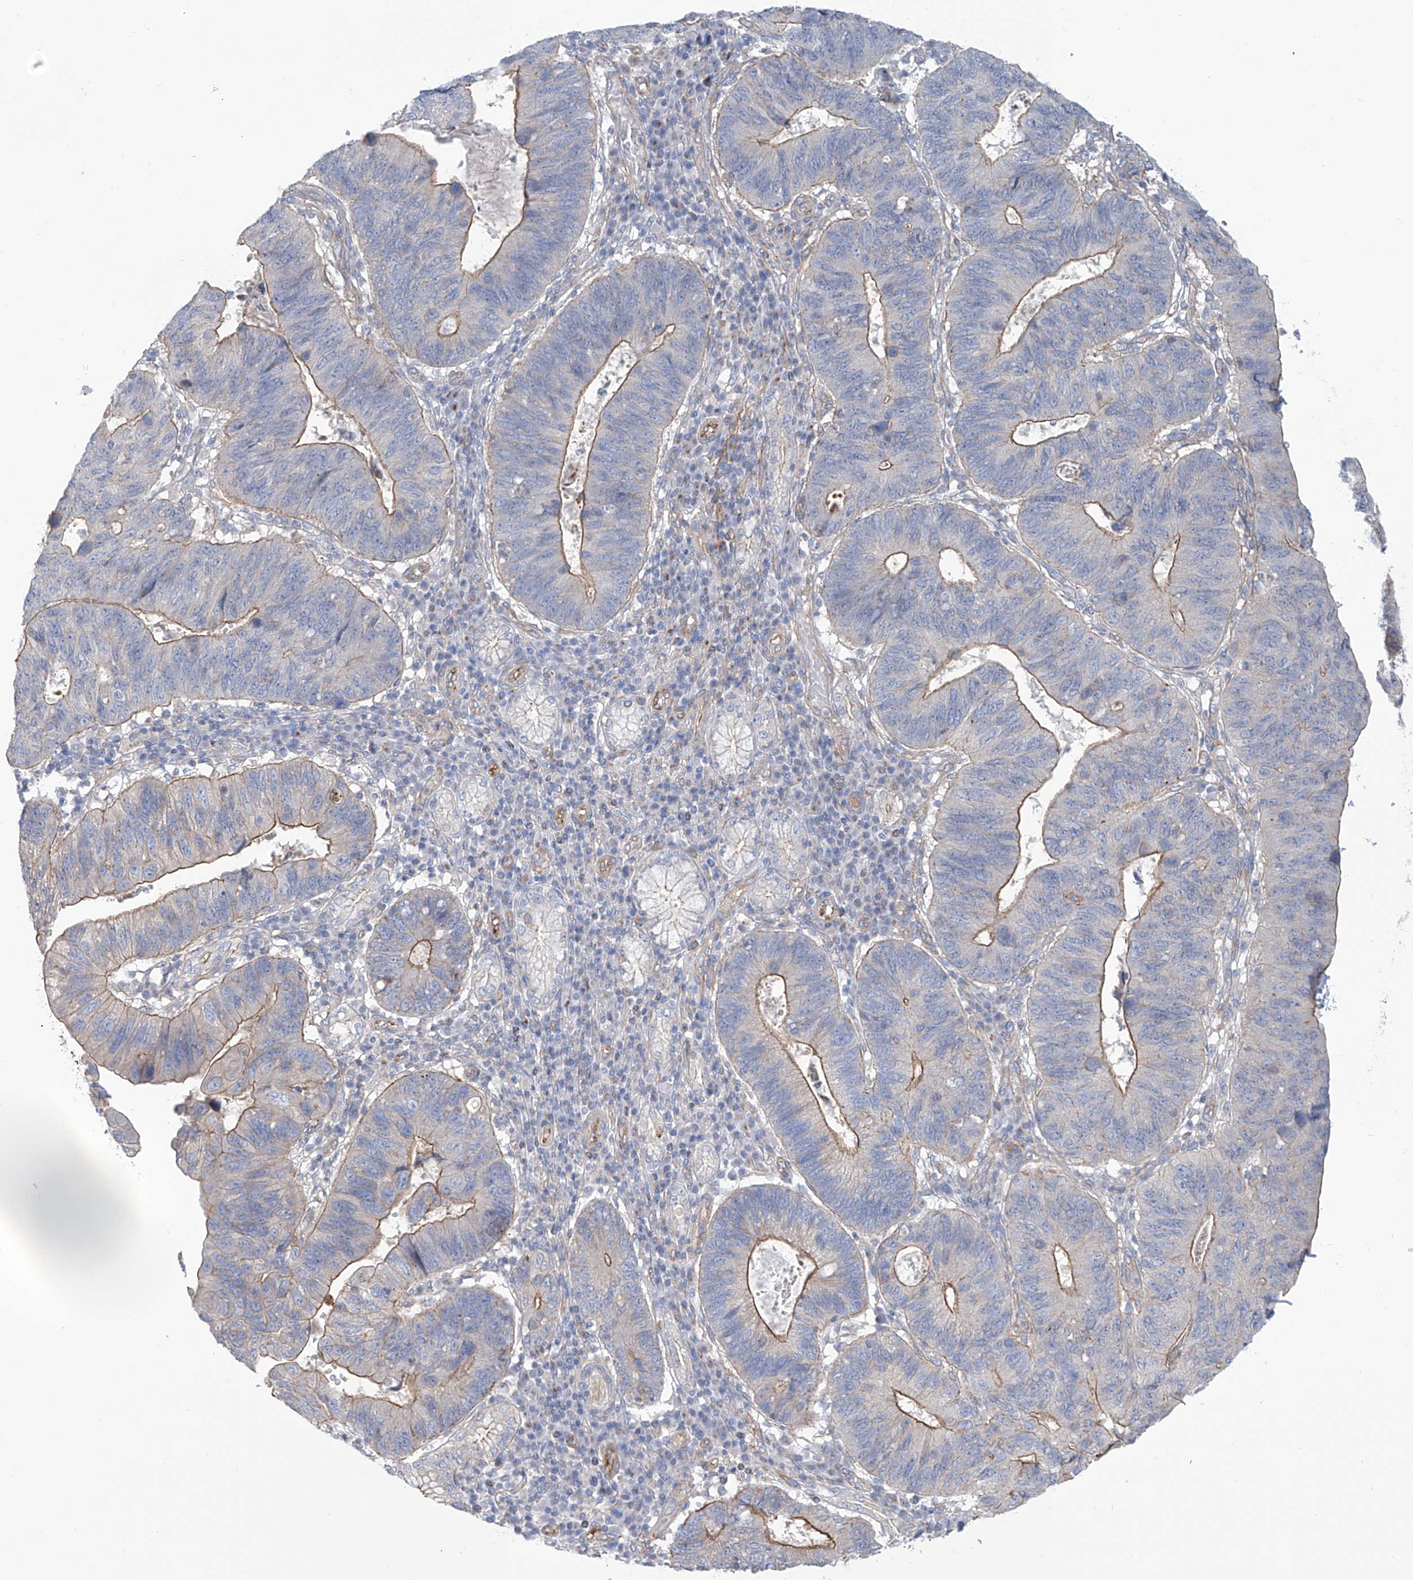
{"staining": {"intensity": "moderate", "quantity": ">75%", "location": "cytoplasmic/membranous"}, "tissue": "stomach cancer", "cell_type": "Tumor cells", "image_type": "cancer", "snomed": [{"axis": "morphology", "description": "Adenocarcinoma, NOS"}, {"axis": "topography", "description": "Stomach"}], "caption": "This photomicrograph demonstrates immunohistochemistry staining of human stomach cancer, with medium moderate cytoplasmic/membranous staining in about >75% of tumor cells.", "gene": "TMEM209", "patient": {"sex": "male", "age": 59}}